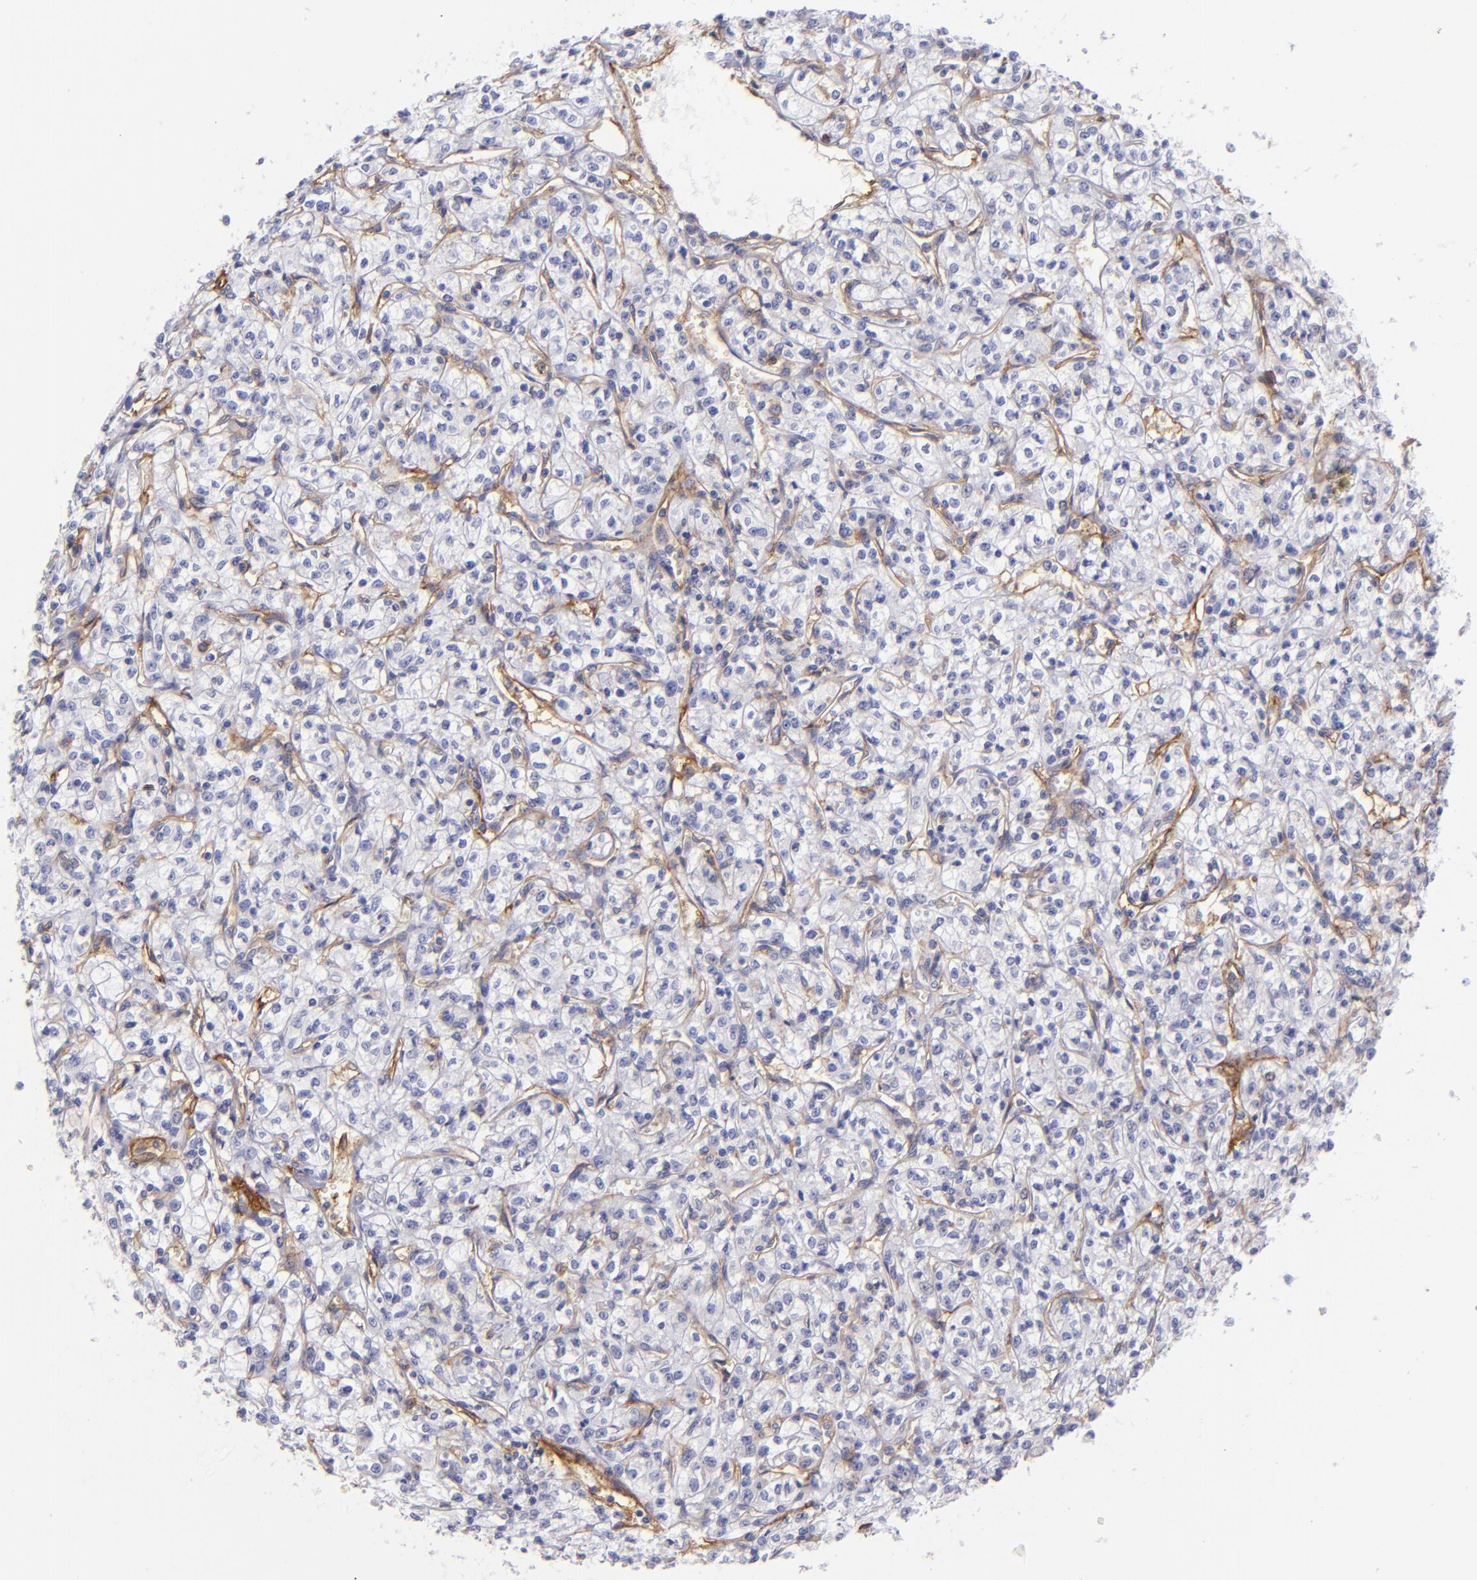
{"staining": {"intensity": "negative", "quantity": "none", "location": "none"}, "tissue": "renal cancer", "cell_type": "Tumor cells", "image_type": "cancer", "snomed": [{"axis": "morphology", "description": "Adenocarcinoma, NOS"}, {"axis": "topography", "description": "Kidney"}], "caption": "A high-resolution histopathology image shows IHC staining of adenocarcinoma (renal), which displays no significant staining in tumor cells.", "gene": "ENTPD1", "patient": {"sex": "male", "age": 61}}